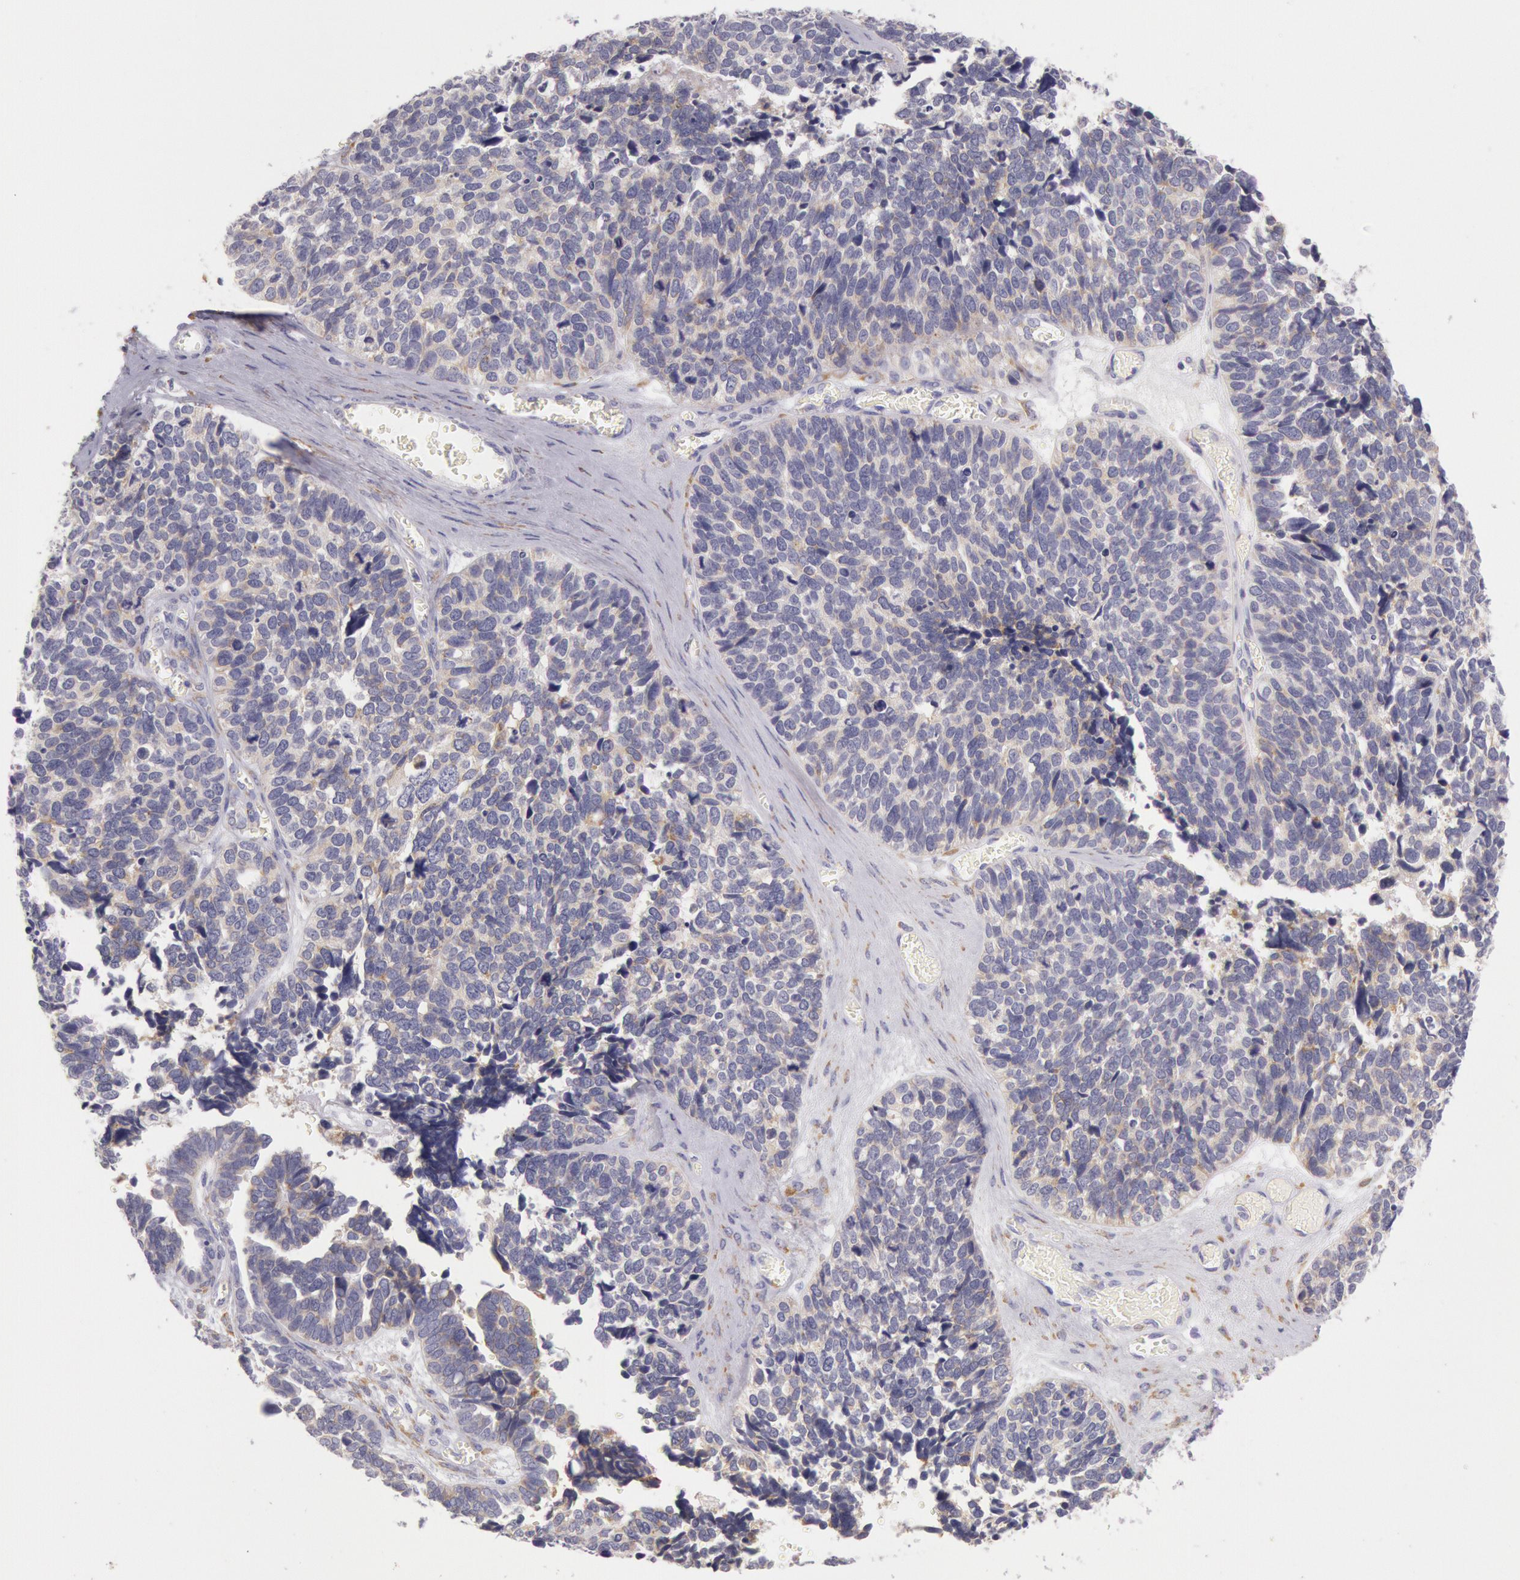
{"staining": {"intensity": "weak", "quantity": ">75%", "location": "cytoplasmic/membranous"}, "tissue": "ovarian cancer", "cell_type": "Tumor cells", "image_type": "cancer", "snomed": [{"axis": "morphology", "description": "Cystadenocarcinoma, serous, NOS"}, {"axis": "topography", "description": "Ovary"}], "caption": "A histopathology image of human ovarian cancer stained for a protein reveals weak cytoplasmic/membranous brown staining in tumor cells. (brown staining indicates protein expression, while blue staining denotes nuclei).", "gene": "CIDEB", "patient": {"sex": "female", "age": 77}}